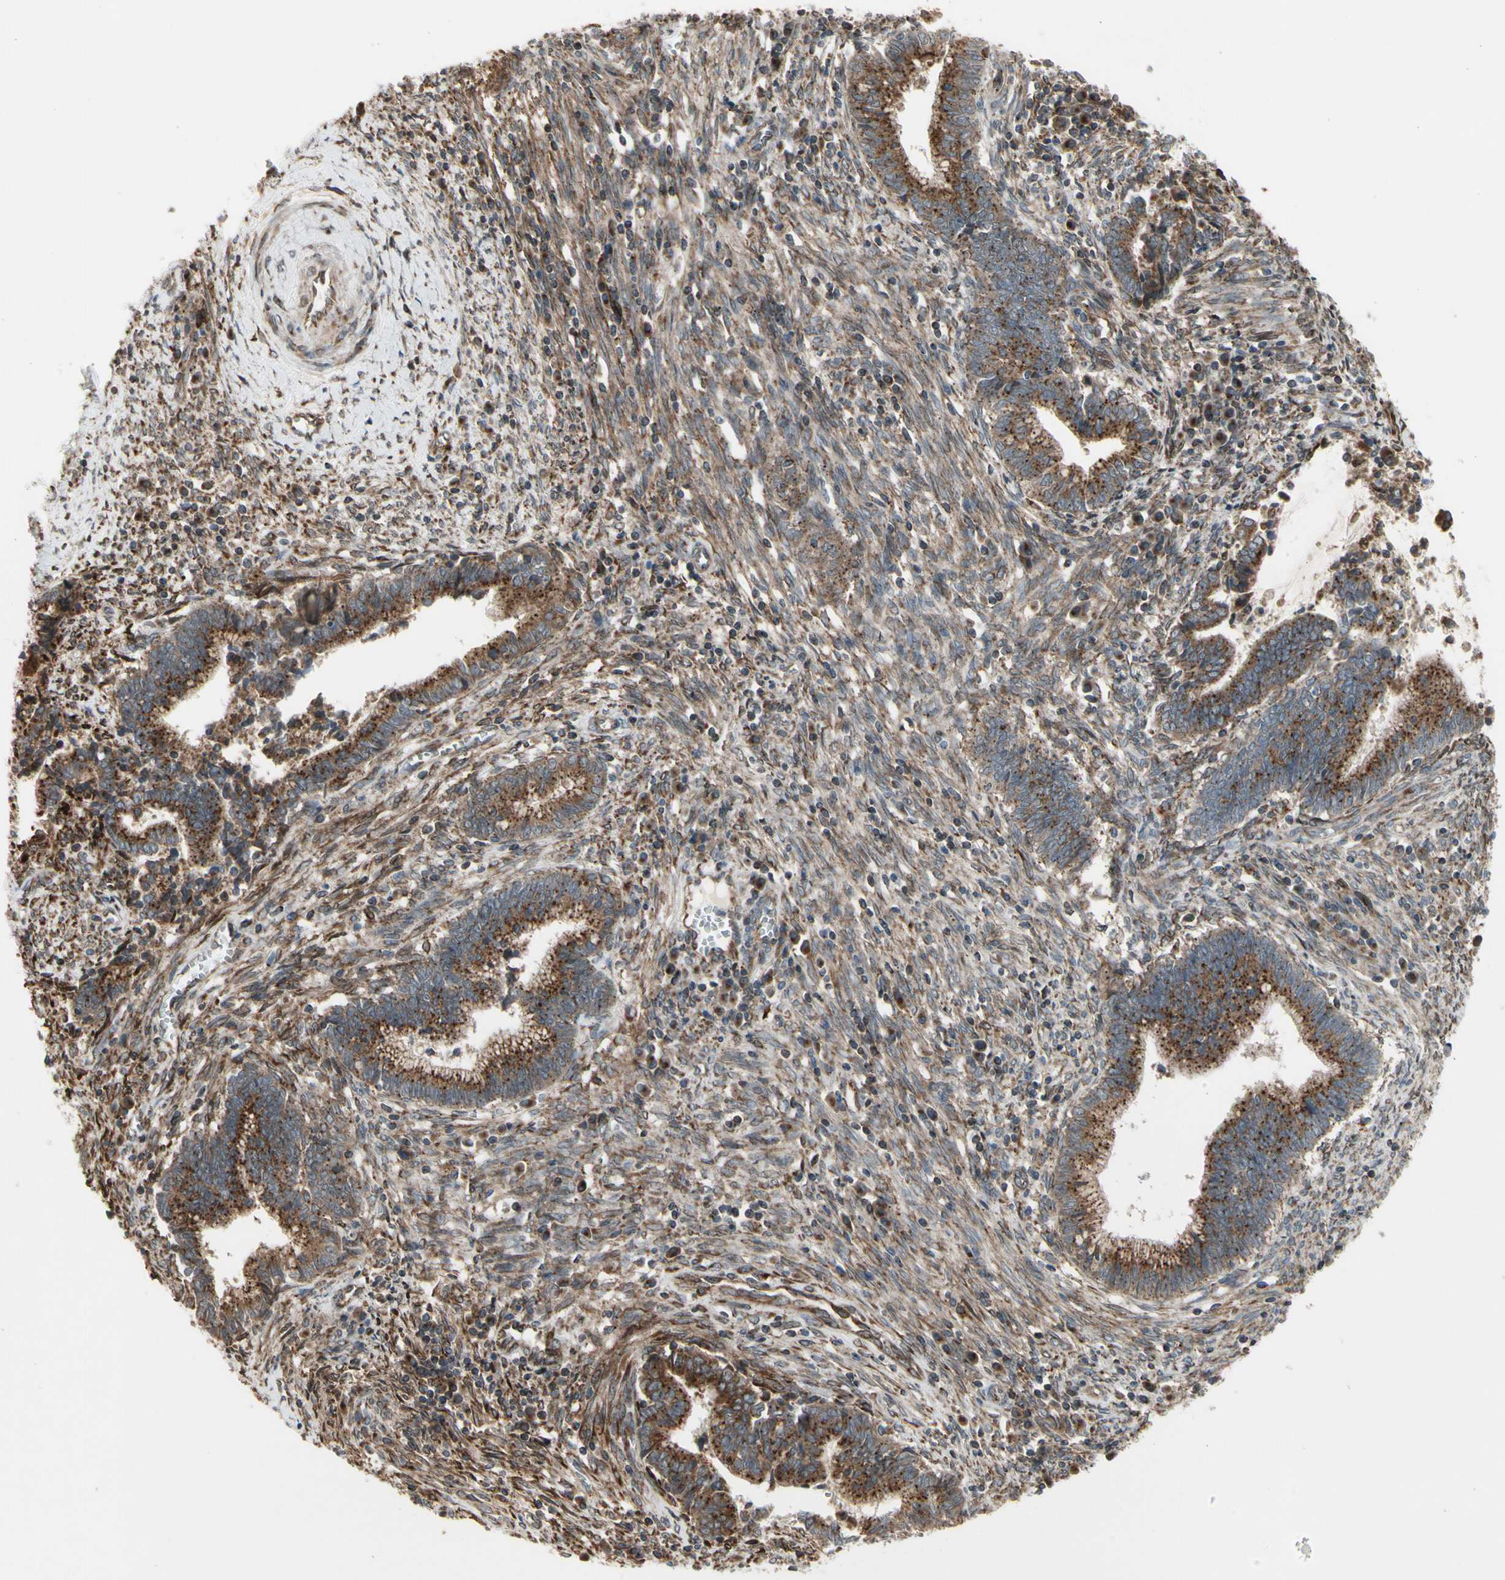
{"staining": {"intensity": "strong", "quantity": ">75%", "location": "cytoplasmic/membranous"}, "tissue": "cervical cancer", "cell_type": "Tumor cells", "image_type": "cancer", "snomed": [{"axis": "morphology", "description": "Adenocarcinoma, NOS"}, {"axis": "topography", "description": "Cervix"}], "caption": "Cervical cancer was stained to show a protein in brown. There is high levels of strong cytoplasmic/membranous positivity in approximately >75% of tumor cells.", "gene": "SLC39A9", "patient": {"sex": "female", "age": 44}}